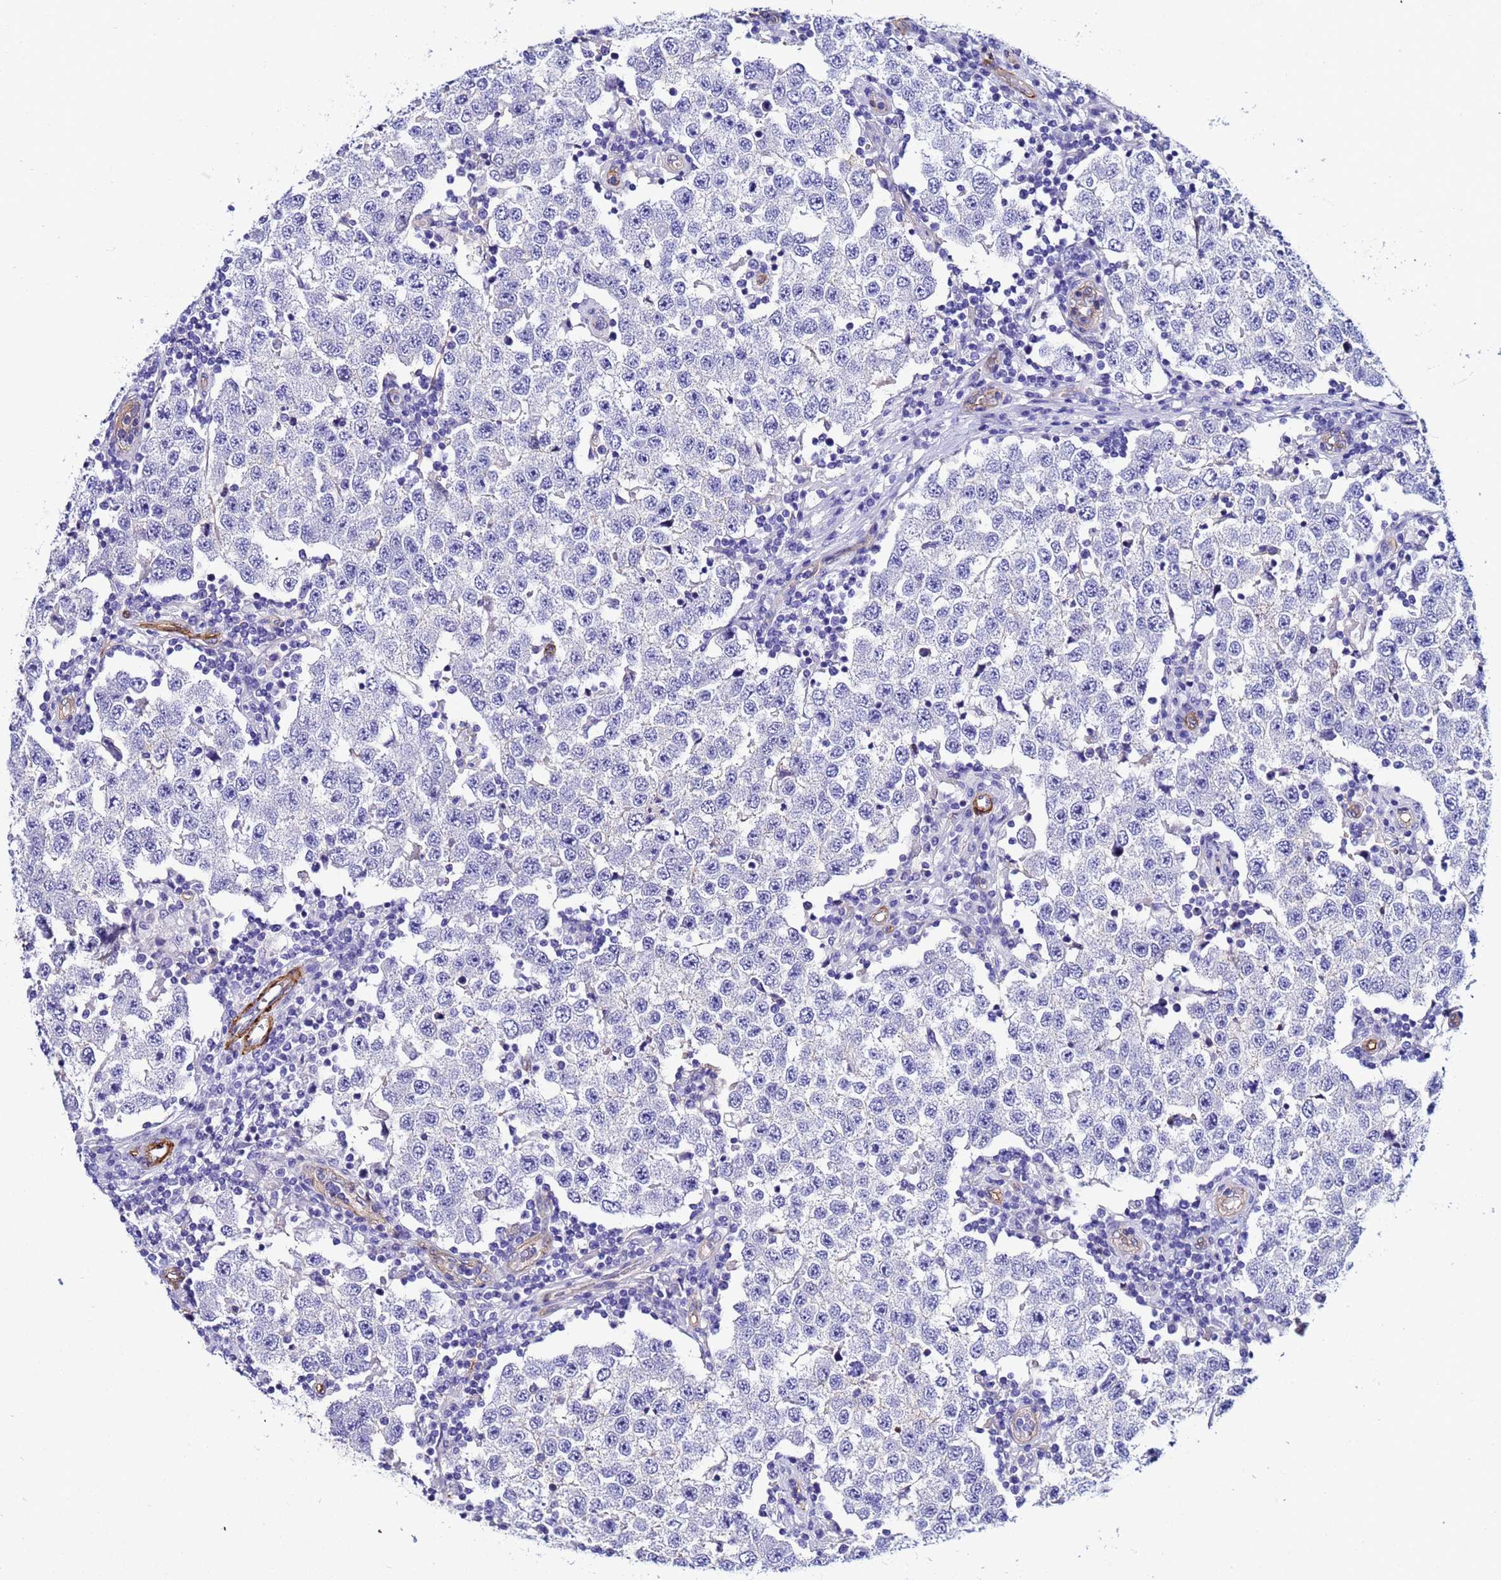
{"staining": {"intensity": "negative", "quantity": "none", "location": "none"}, "tissue": "testis cancer", "cell_type": "Tumor cells", "image_type": "cancer", "snomed": [{"axis": "morphology", "description": "Seminoma, NOS"}, {"axis": "topography", "description": "Testis"}], "caption": "An immunohistochemistry image of testis seminoma is shown. There is no staining in tumor cells of testis seminoma.", "gene": "DEFB104A", "patient": {"sex": "male", "age": 34}}